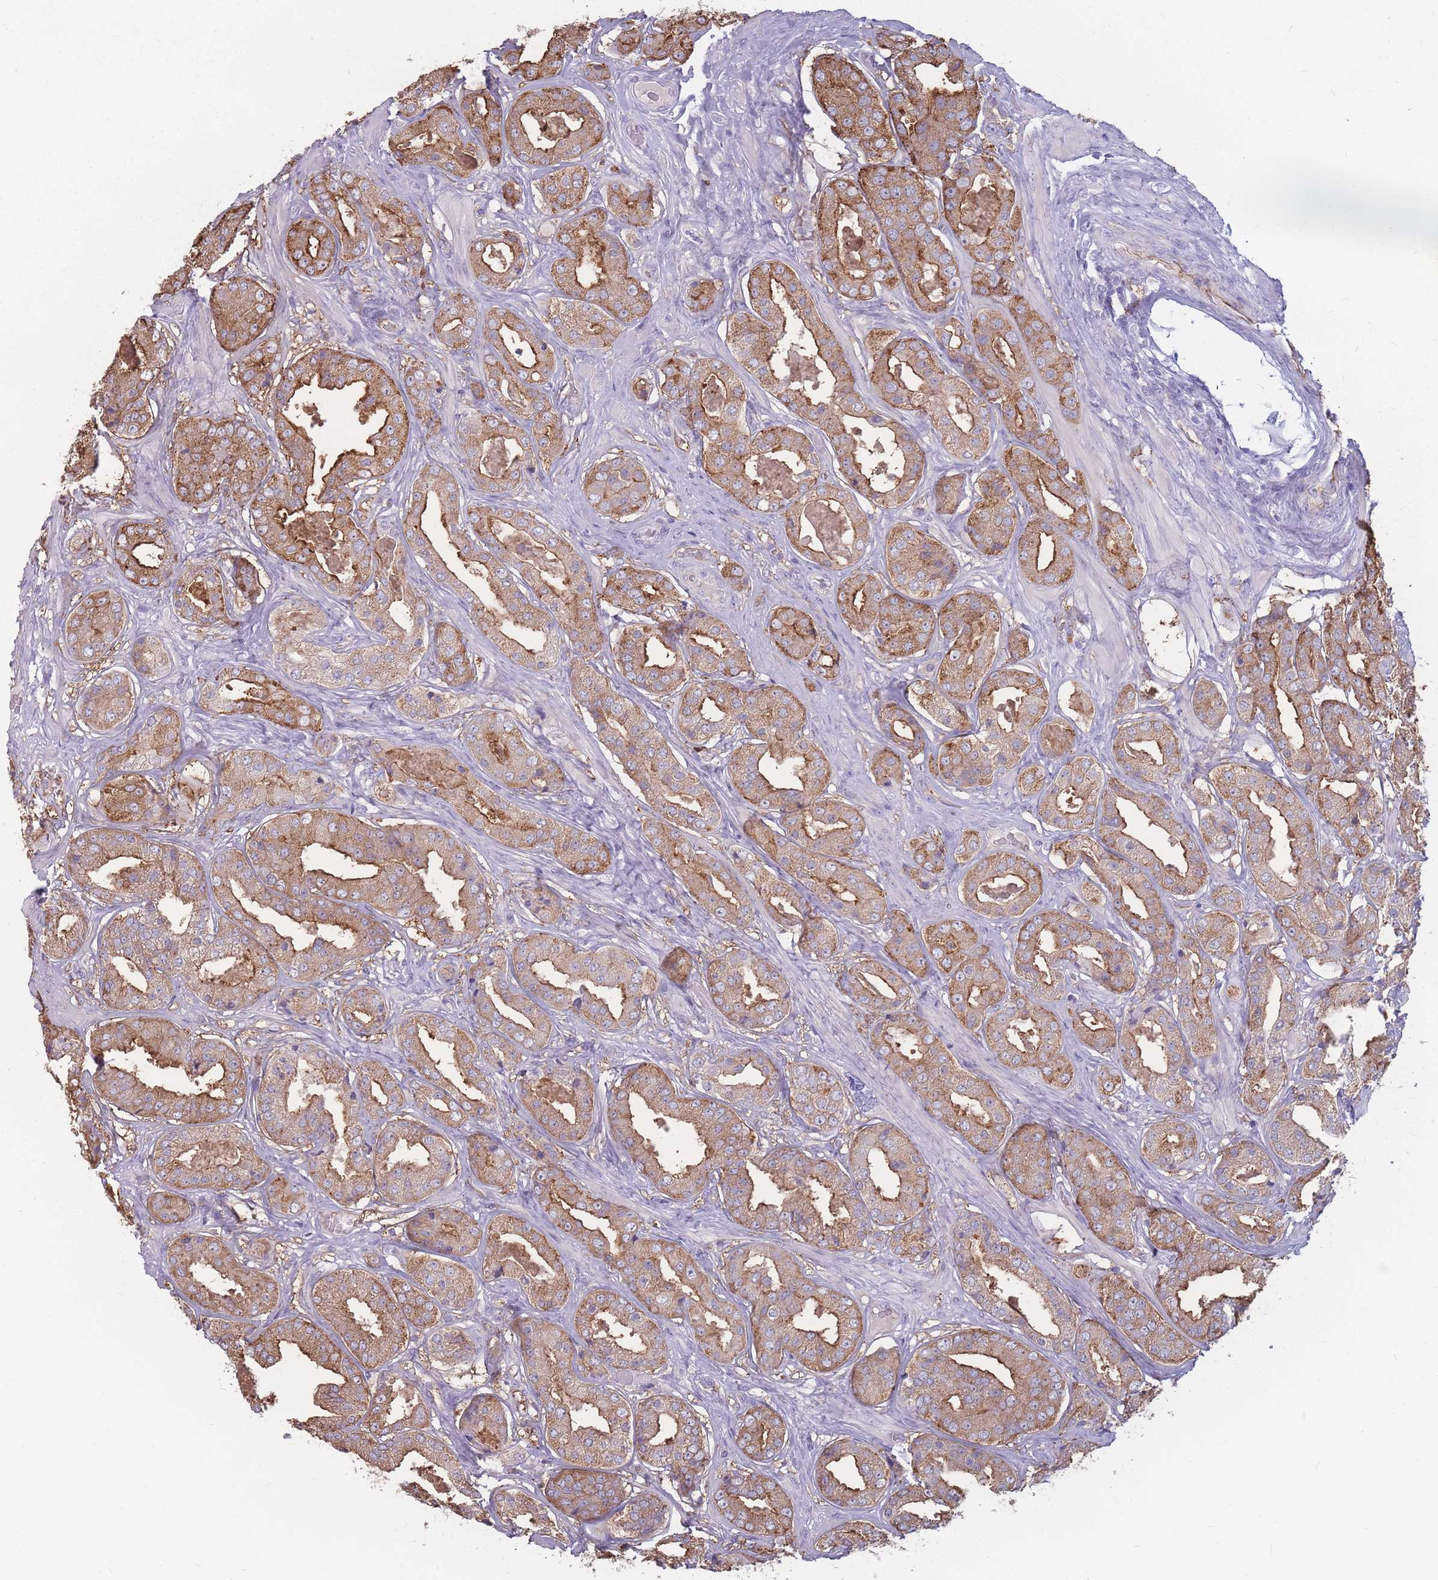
{"staining": {"intensity": "moderate", "quantity": ">75%", "location": "cytoplasmic/membranous"}, "tissue": "prostate cancer", "cell_type": "Tumor cells", "image_type": "cancer", "snomed": [{"axis": "morphology", "description": "Adenocarcinoma, High grade"}, {"axis": "topography", "description": "Prostate"}], "caption": "The image displays staining of prostate cancer, revealing moderate cytoplasmic/membranous protein staining (brown color) within tumor cells. (Brightfield microscopy of DAB IHC at high magnification).", "gene": "GNA11", "patient": {"sex": "male", "age": 63}}